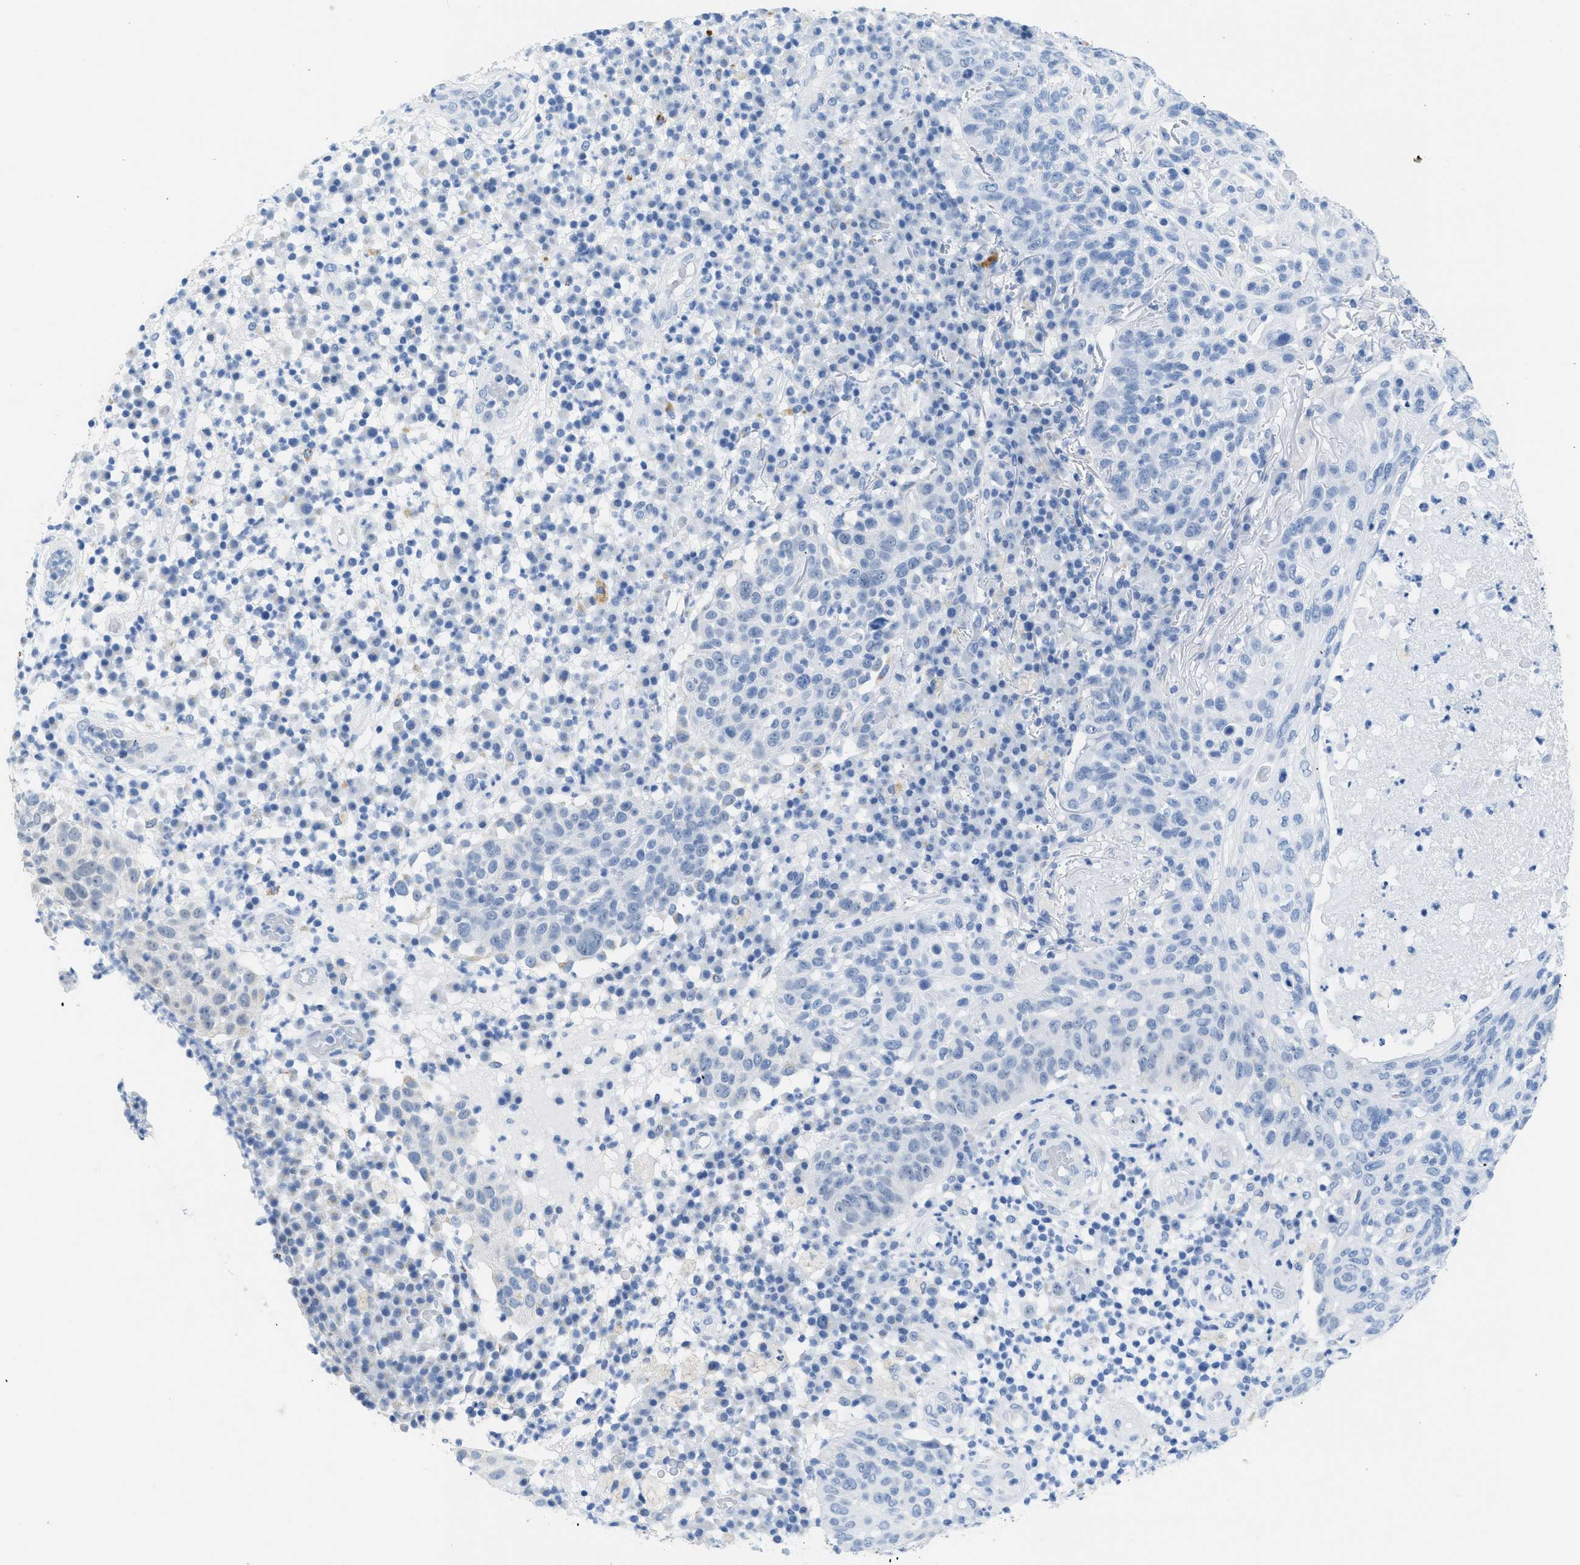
{"staining": {"intensity": "negative", "quantity": "none", "location": "none"}, "tissue": "skin cancer", "cell_type": "Tumor cells", "image_type": "cancer", "snomed": [{"axis": "morphology", "description": "Squamous cell carcinoma in situ, NOS"}, {"axis": "morphology", "description": "Squamous cell carcinoma, NOS"}, {"axis": "topography", "description": "Skin"}], "caption": "An image of human skin cancer (squamous cell carcinoma in situ) is negative for staining in tumor cells.", "gene": "WDR4", "patient": {"sex": "male", "age": 93}}